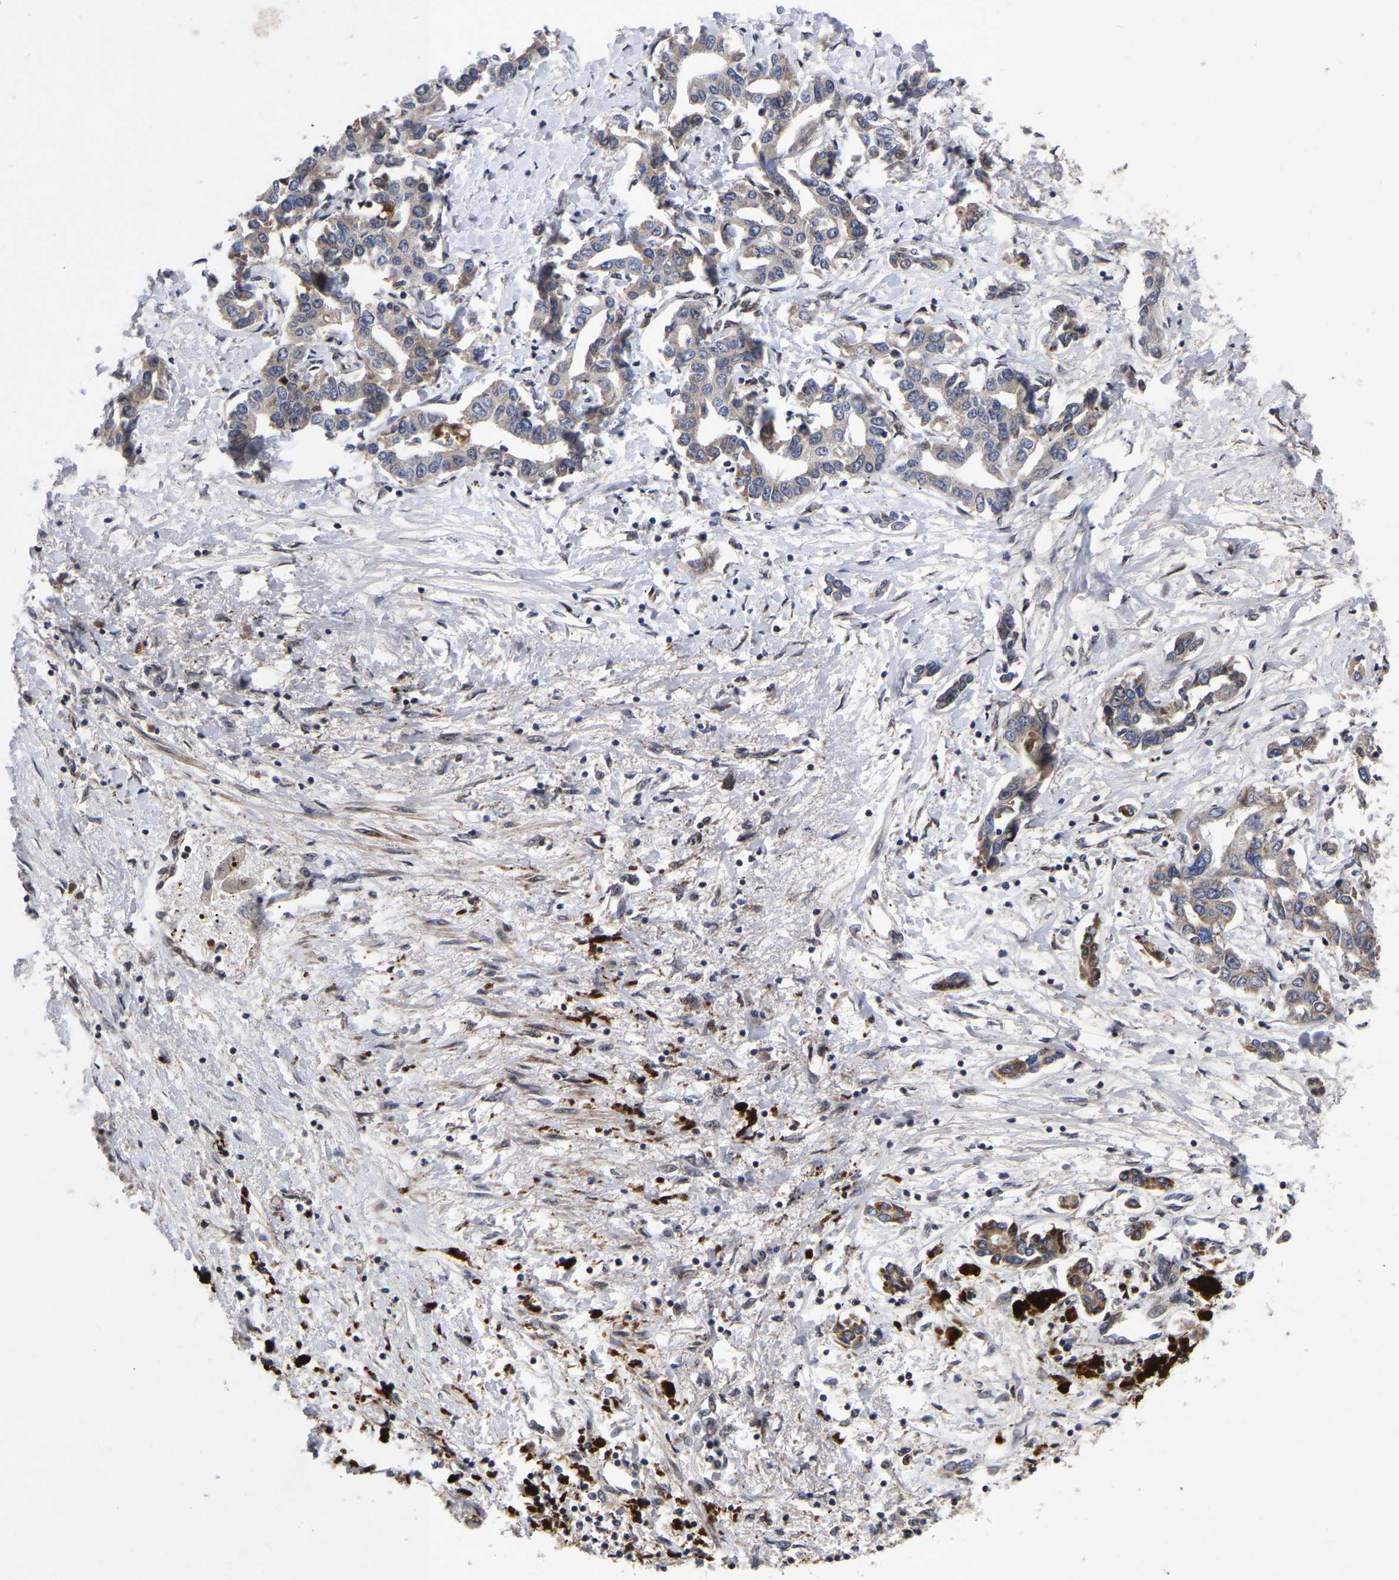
{"staining": {"intensity": "strong", "quantity": "<25%", "location": "cytoplasmic/membranous,nuclear"}, "tissue": "liver cancer", "cell_type": "Tumor cells", "image_type": "cancer", "snomed": [{"axis": "morphology", "description": "Cholangiocarcinoma"}, {"axis": "topography", "description": "Liver"}], "caption": "Liver cholangiocarcinoma tissue shows strong cytoplasmic/membranous and nuclear positivity in about <25% of tumor cells", "gene": "JUNB", "patient": {"sex": "male", "age": 59}}